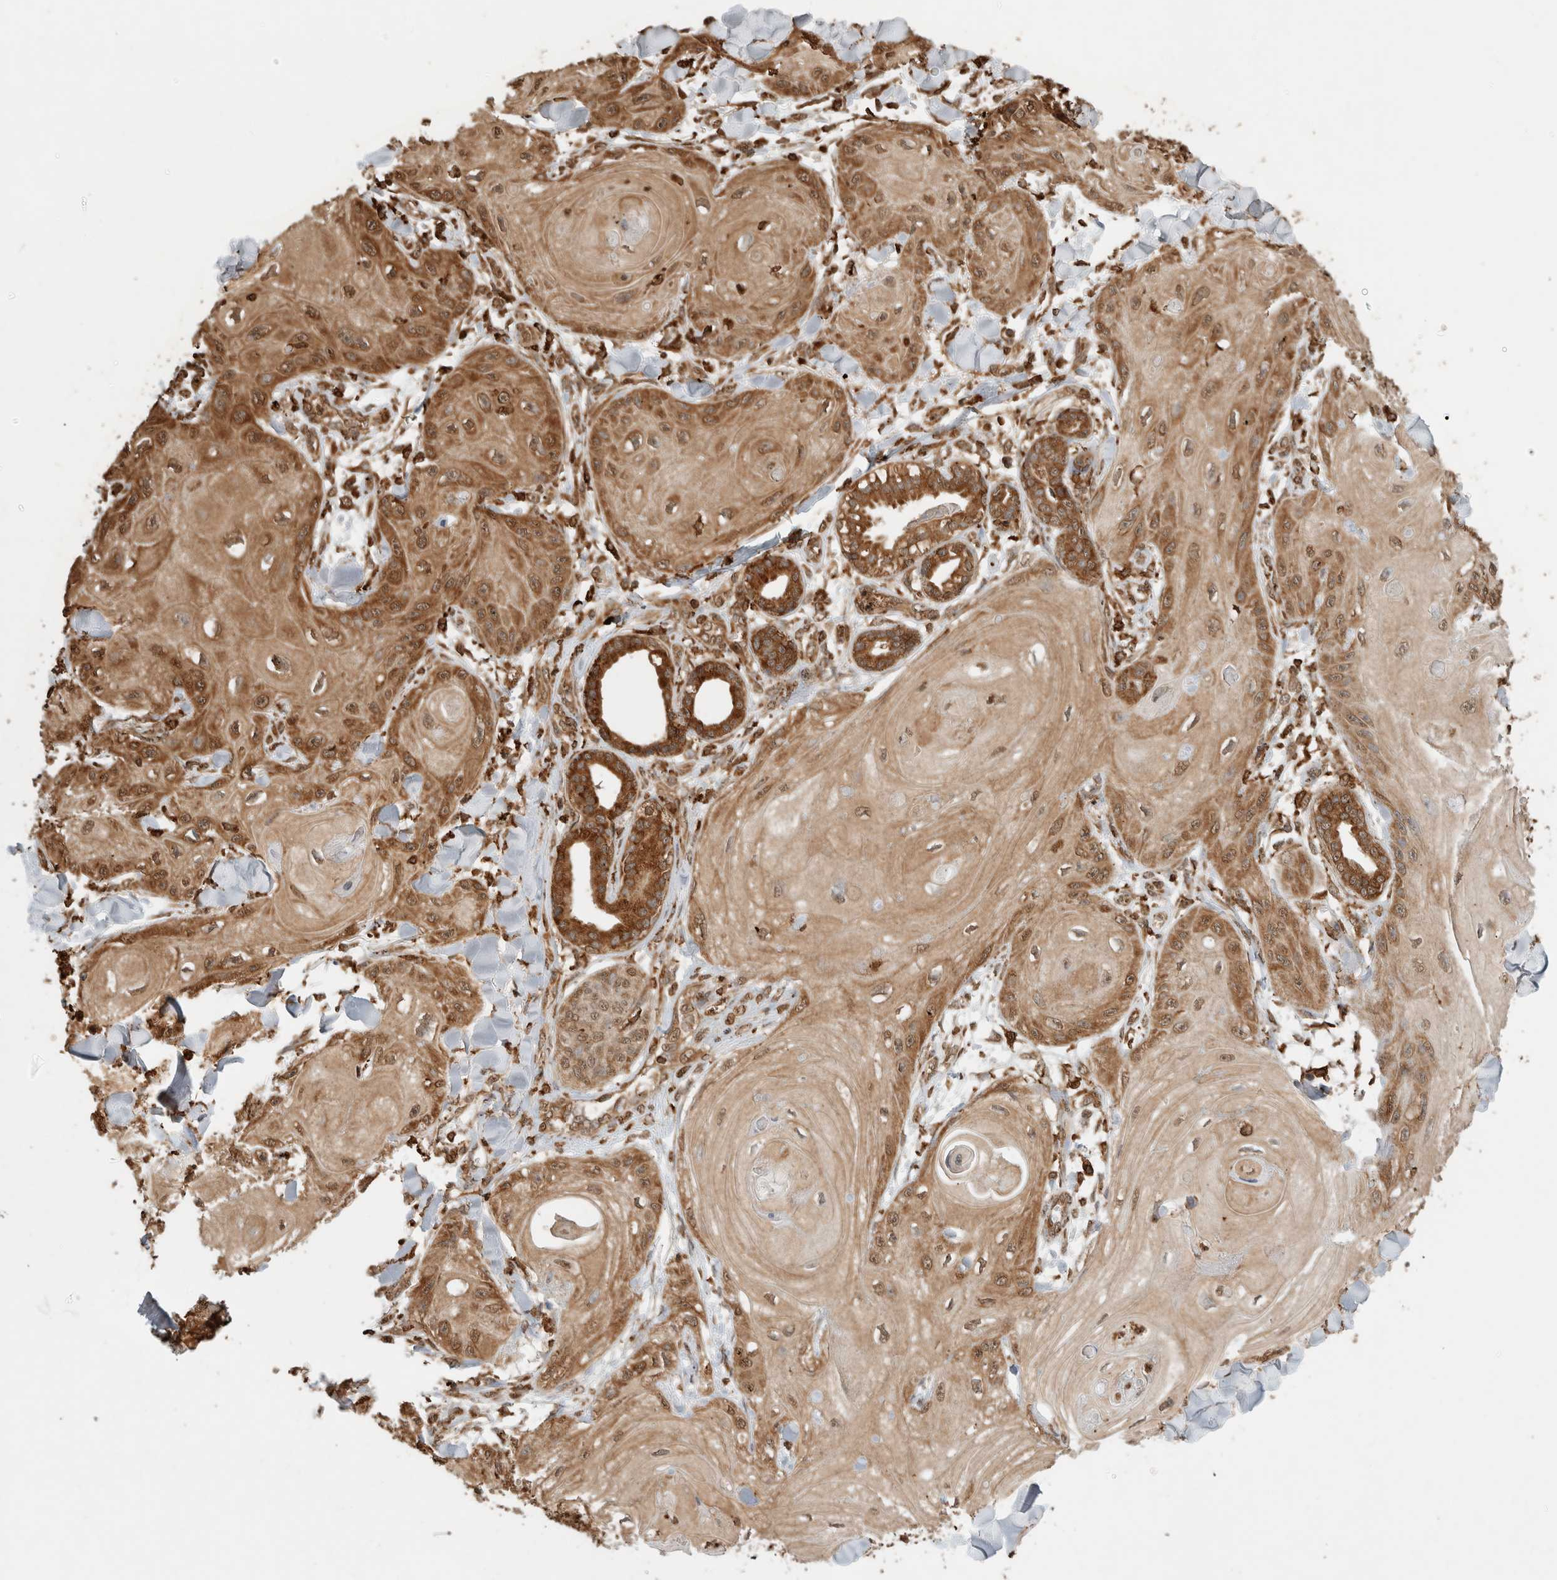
{"staining": {"intensity": "moderate", "quantity": ">75%", "location": "cytoplasmic/membranous,nuclear"}, "tissue": "skin cancer", "cell_type": "Tumor cells", "image_type": "cancer", "snomed": [{"axis": "morphology", "description": "Squamous cell carcinoma, NOS"}, {"axis": "topography", "description": "Skin"}], "caption": "The immunohistochemical stain labels moderate cytoplasmic/membranous and nuclear staining in tumor cells of skin cancer tissue.", "gene": "ERAP1", "patient": {"sex": "male", "age": 74}}